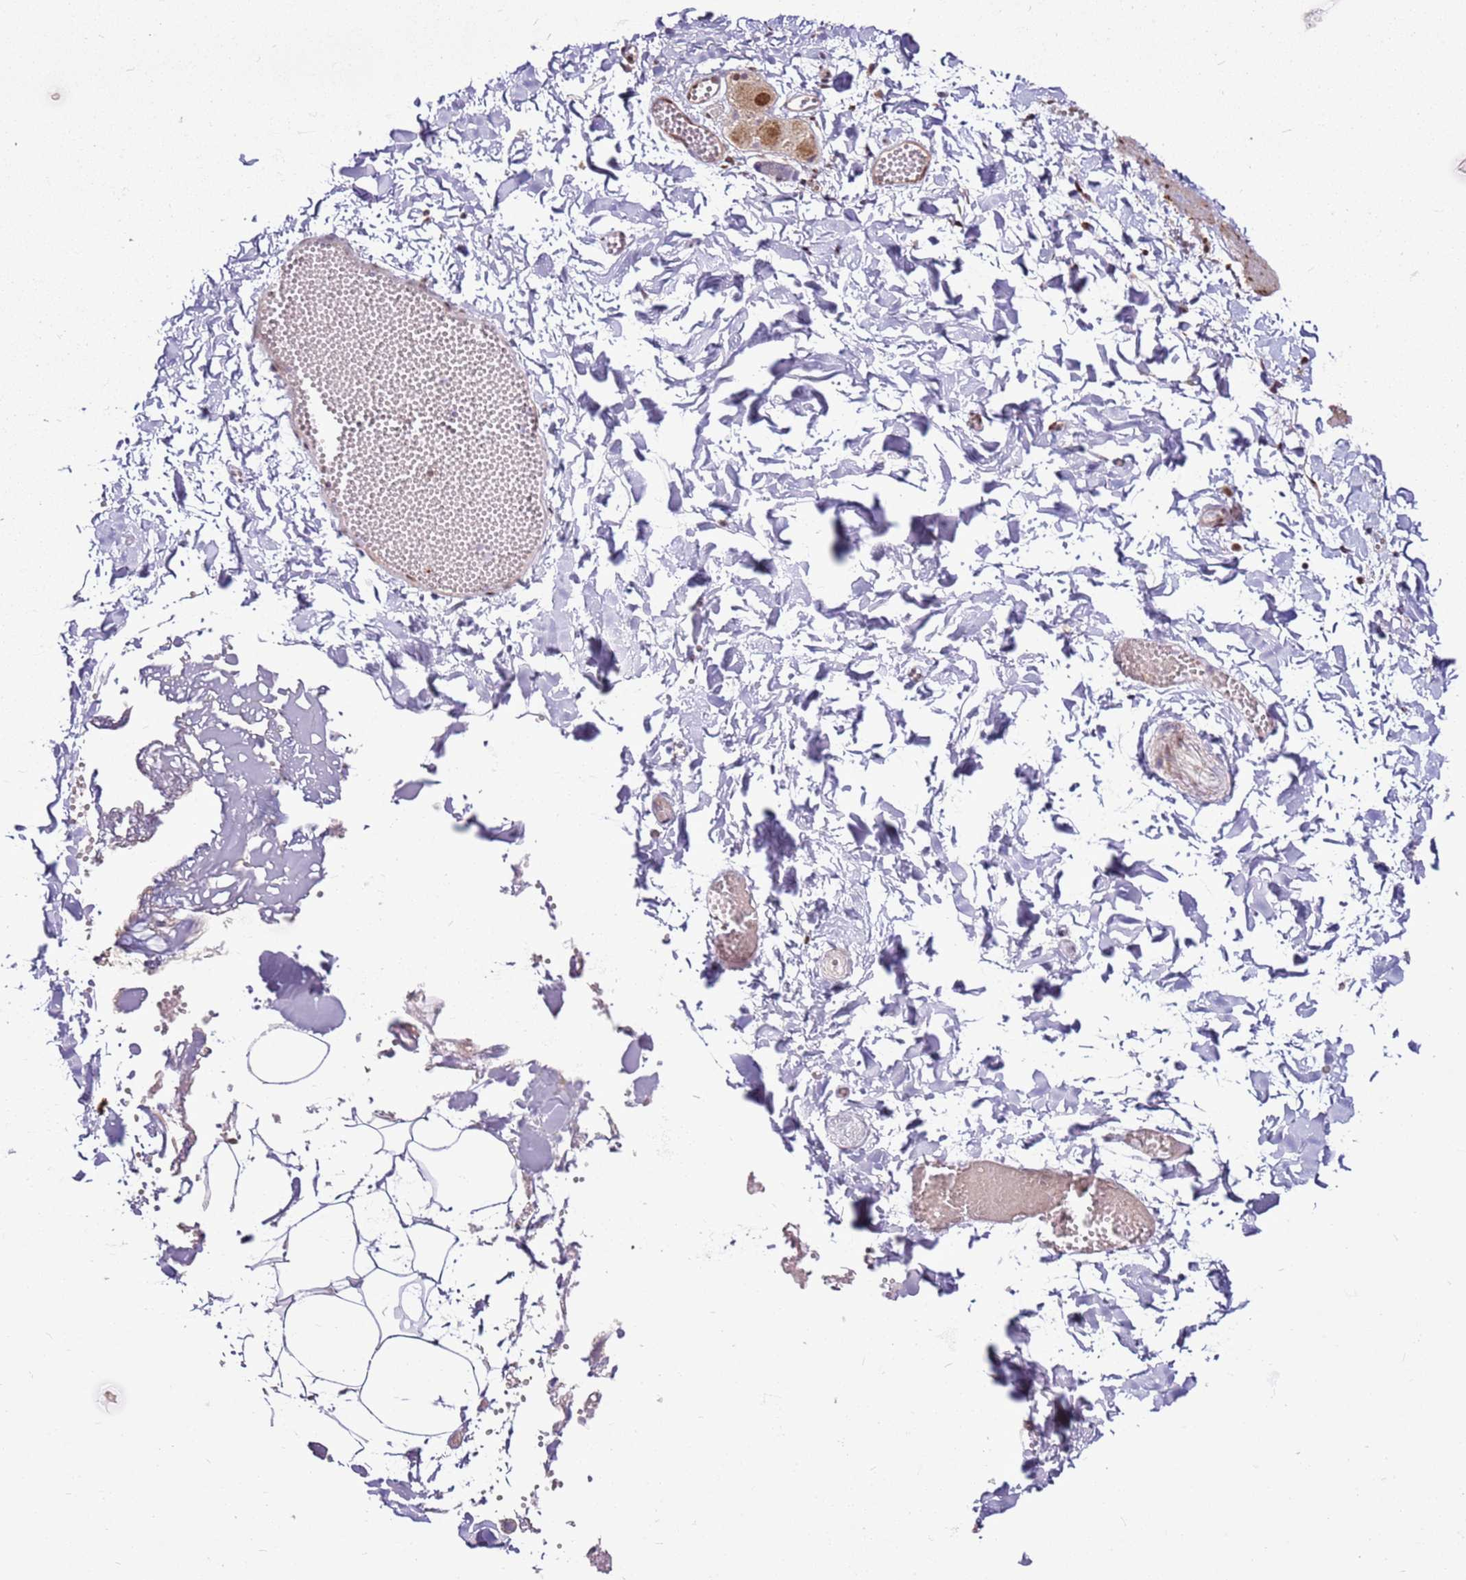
{"staining": {"intensity": "weak", "quantity": "<25%", "location": "cytoplasmic/membranous"}, "tissue": "adipose tissue", "cell_type": "Adipocytes", "image_type": "normal", "snomed": [{"axis": "morphology", "description": "Normal tissue, NOS"}, {"axis": "topography", "description": "Gallbladder"}, {"axis": "topography", "description": "Peripheral nerve tissue"}], "caption": "This is an IHC photomicrograph of unremarkable adipose tissue. There is no expression in adipocytes.", "gene": "PCTP", "patient": {"sex": "male", "age": 38}}